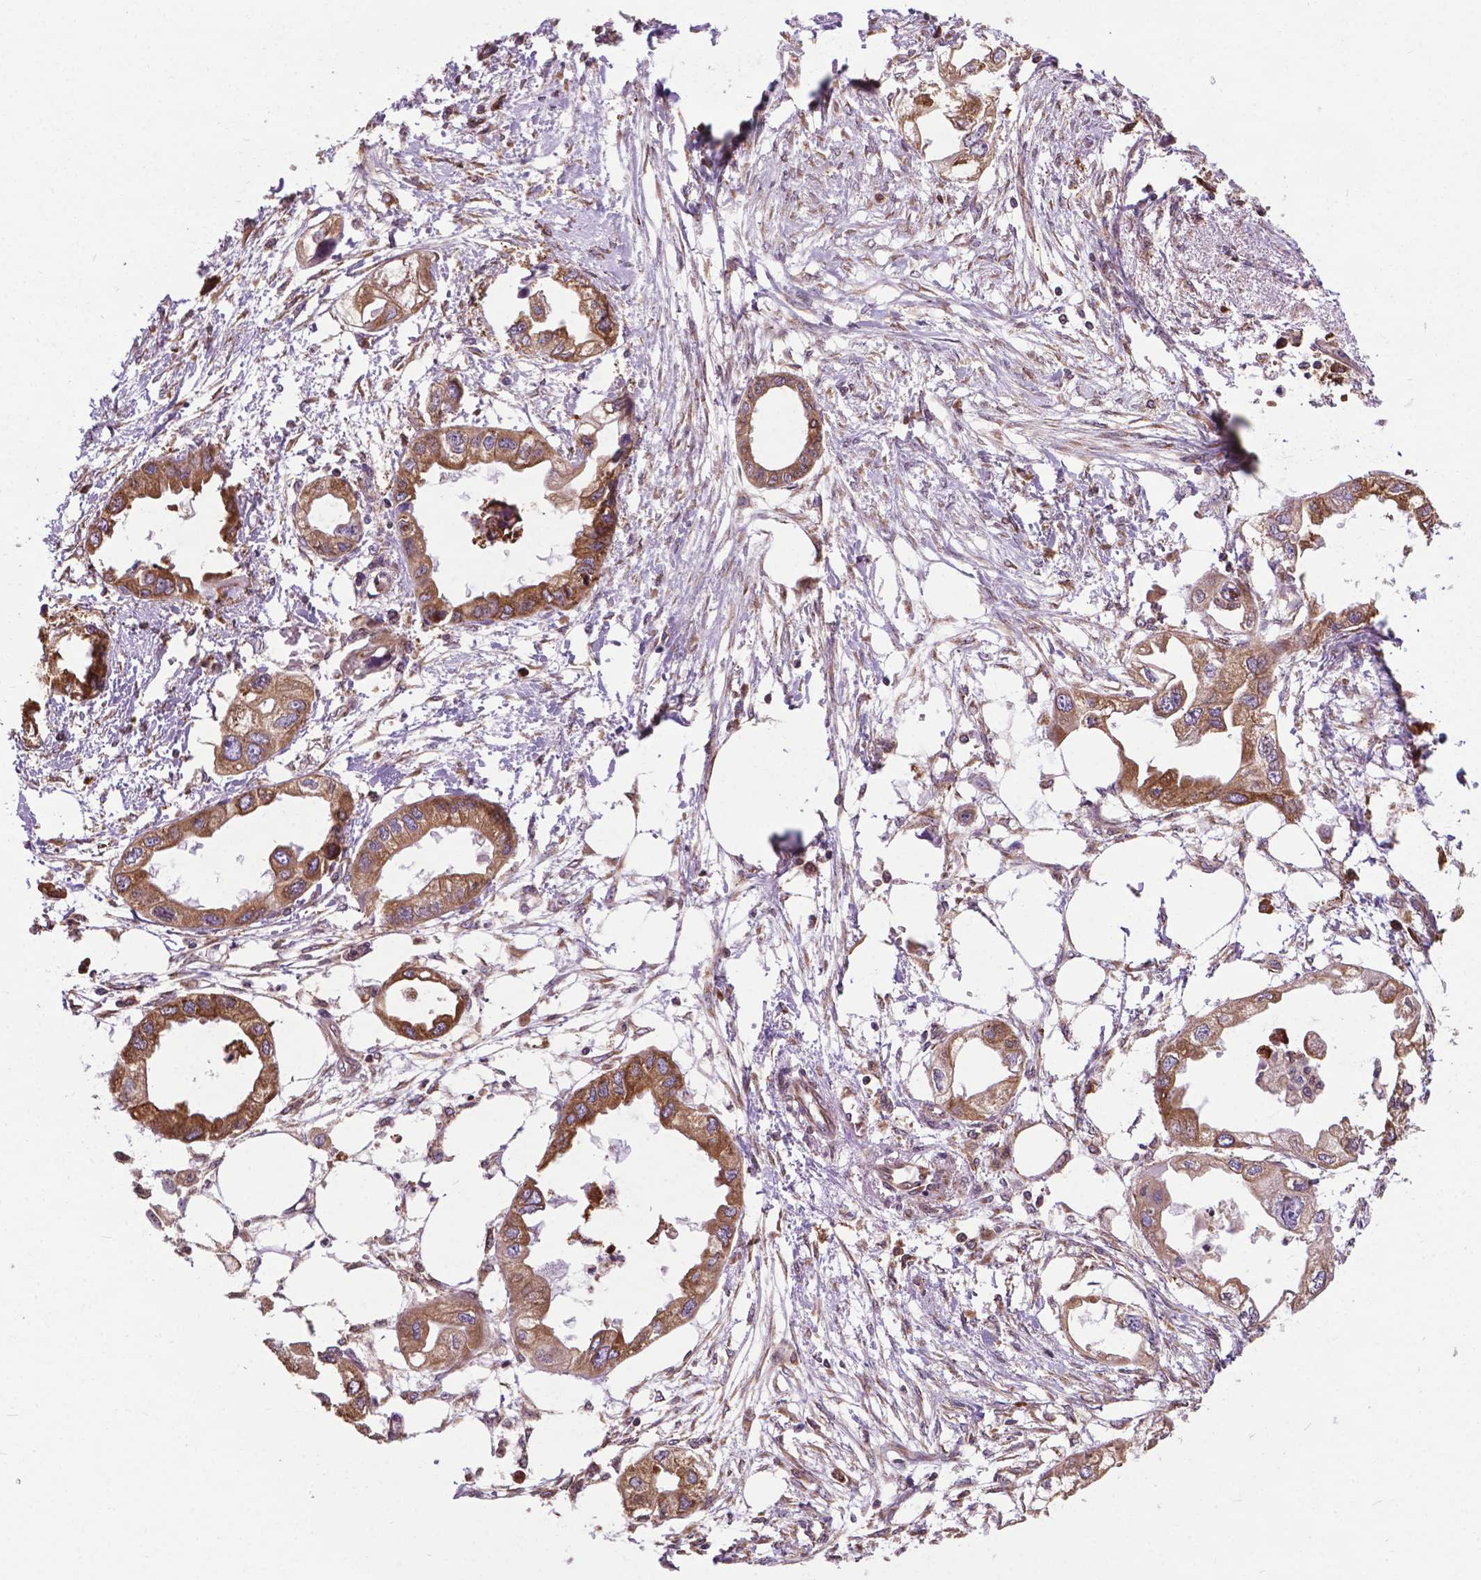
{"staining": {"intensity": "moderate", "quantity": ">75%", "location": "cytoplasmic/membranous"}, "tissue": "endometrial cancer", "cell_type": "Tumor cells", "image_type": "cancer", "snomed": [{"axis": "morphology", "description": "Adenocarcinoma, NOS"}, {"axis": "morphology", "description": "Adenocarcinoma, metastatic, NOS"}, {"axis": "topography", "description": "Adipose tissue"}, {"axis": "topography", "description": "Endometrium"}], "caption": "There is medium levels of moderate cytoplasmic/membranous expression in tumor cells of endometrial cancer (adenocarcinoma), as demonstrated by immunohistochemical staining (brown color).", "gene": "GANAB", "patient": {"sex": "female", "age": 67}}